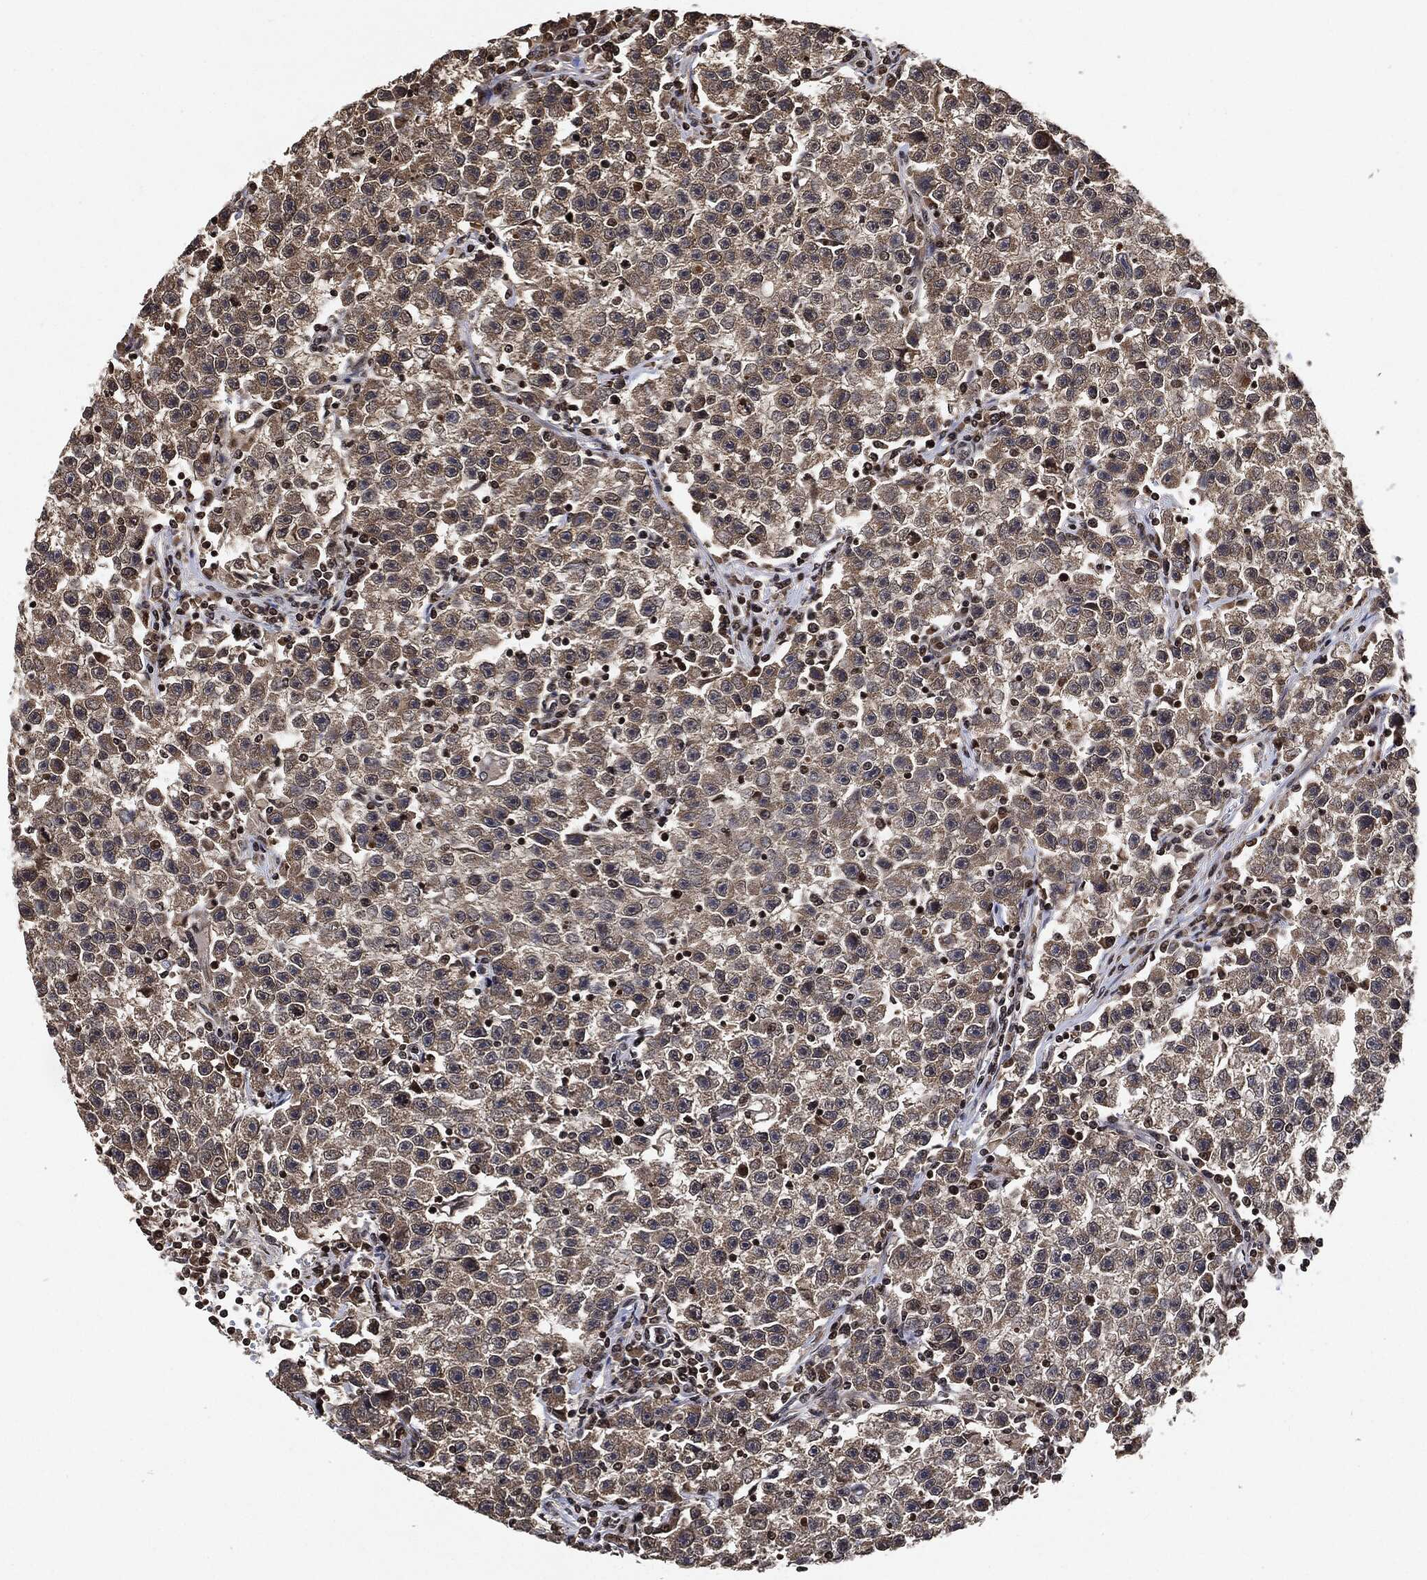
{"staining": {"intensity": "weak", "quantity": "25%-75%", "location": "cytoplasmic/membranous"}, "tissue": "testis cancer", "cell_type": "Tumor cells", "image_type": "cancer", "snomed": [{"axis": "morphology", "description": "Seminoma, NOS"}, {"axis": "topography", "description": "Testis"}], "caption": "Protein analysis of seminoma (testis) tissue exhibits weak cytoplasmic/membranous expression in about 25%-75% of tumor cells.", "gene": "PDK1", "patient": {"sex": "male", "age": 22}}